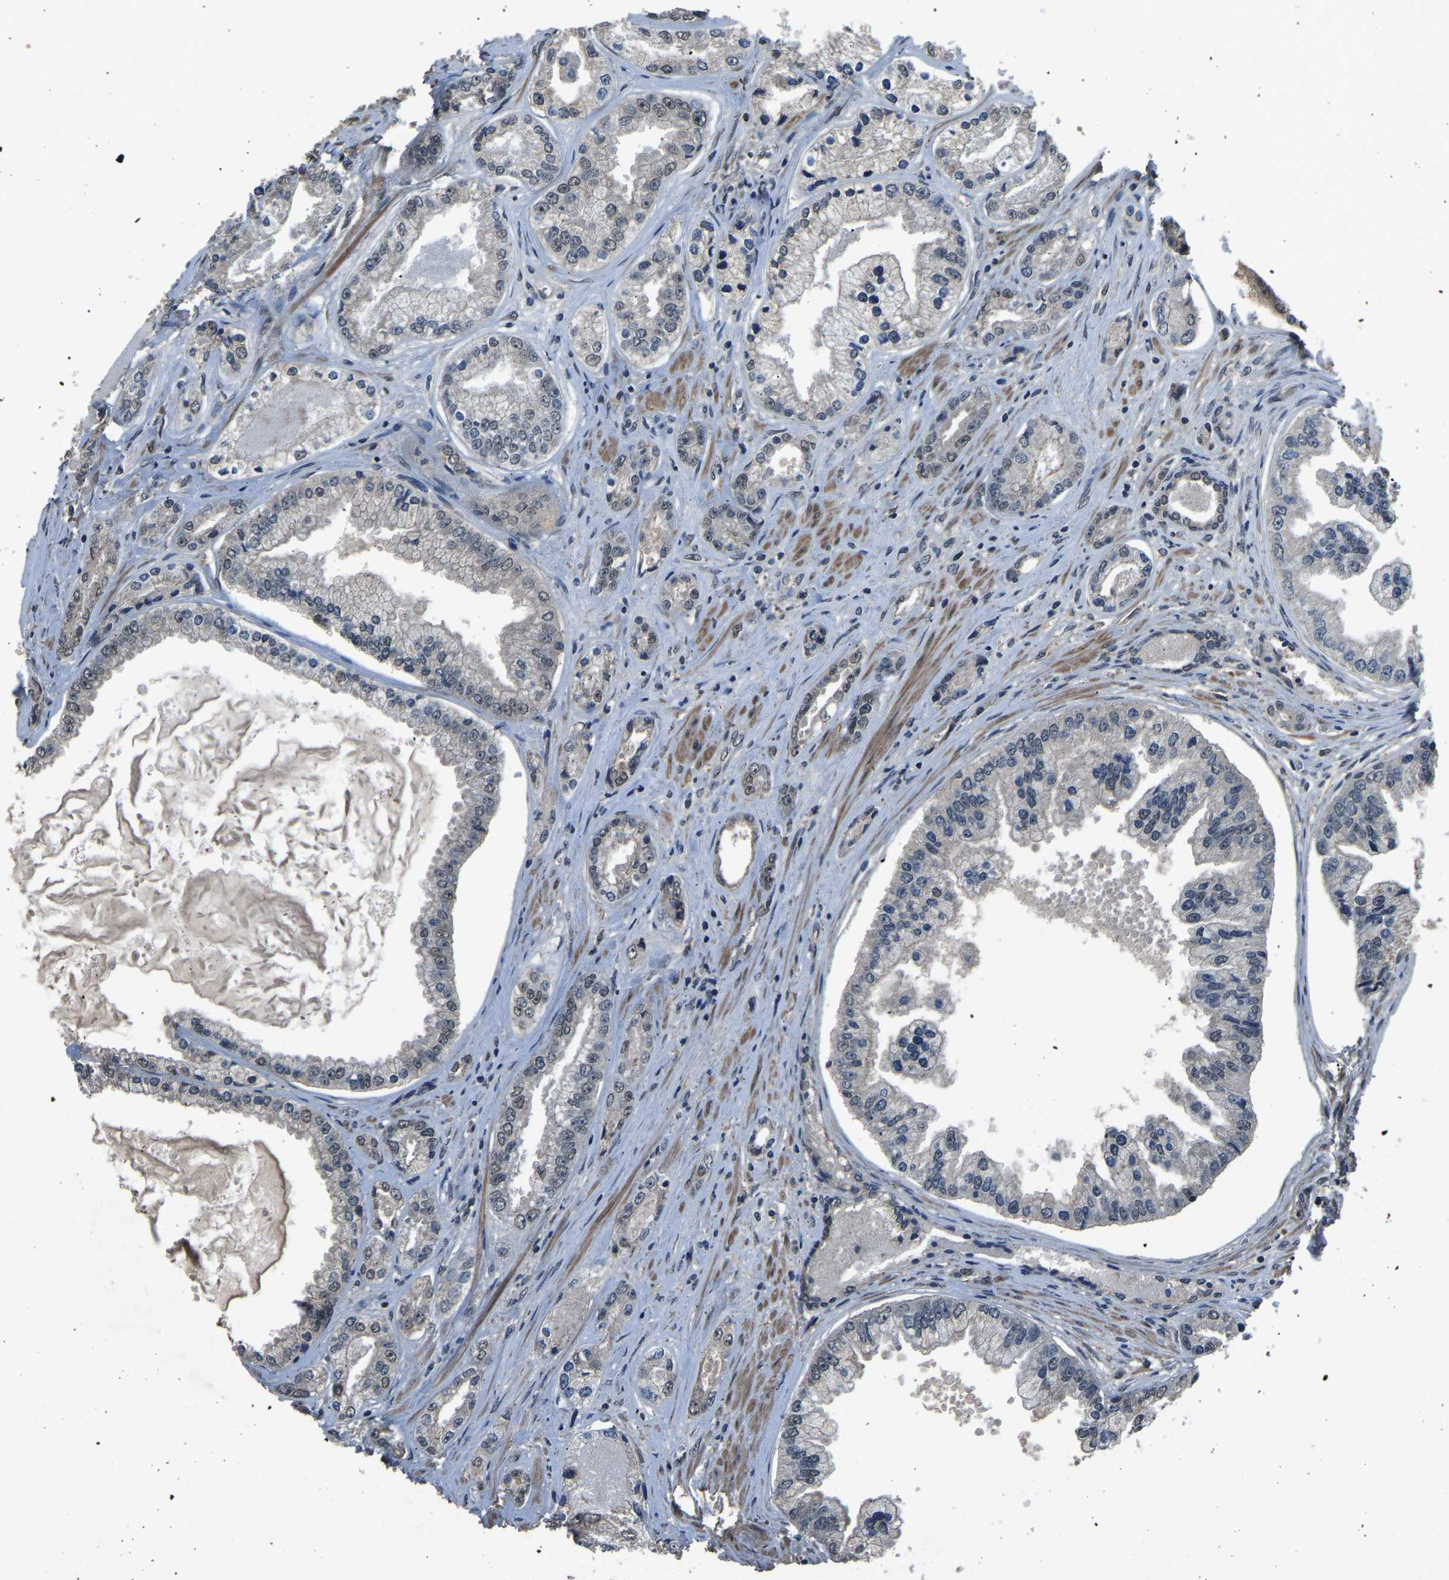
{"staining": {"intensity": "negative", "quantity": "none", "location": "none"}, "tissue": "prostate cancer", "cell_type": "Tumor cells", "image_type": "cancer", "snomed": [{"axis": "morphology", "description": "Adenocarcinoma, High grade"}, {"axis": "topography", "description": "Prostate"}], "caption": "Tumor cells show no significant positivity in prostate high-grade adenocarcinoma. (Immunohistochemistry, brightfield microscopy, high magnification).", "gene": "TOX4", "patient": {"sex": "male", "age": 61}}